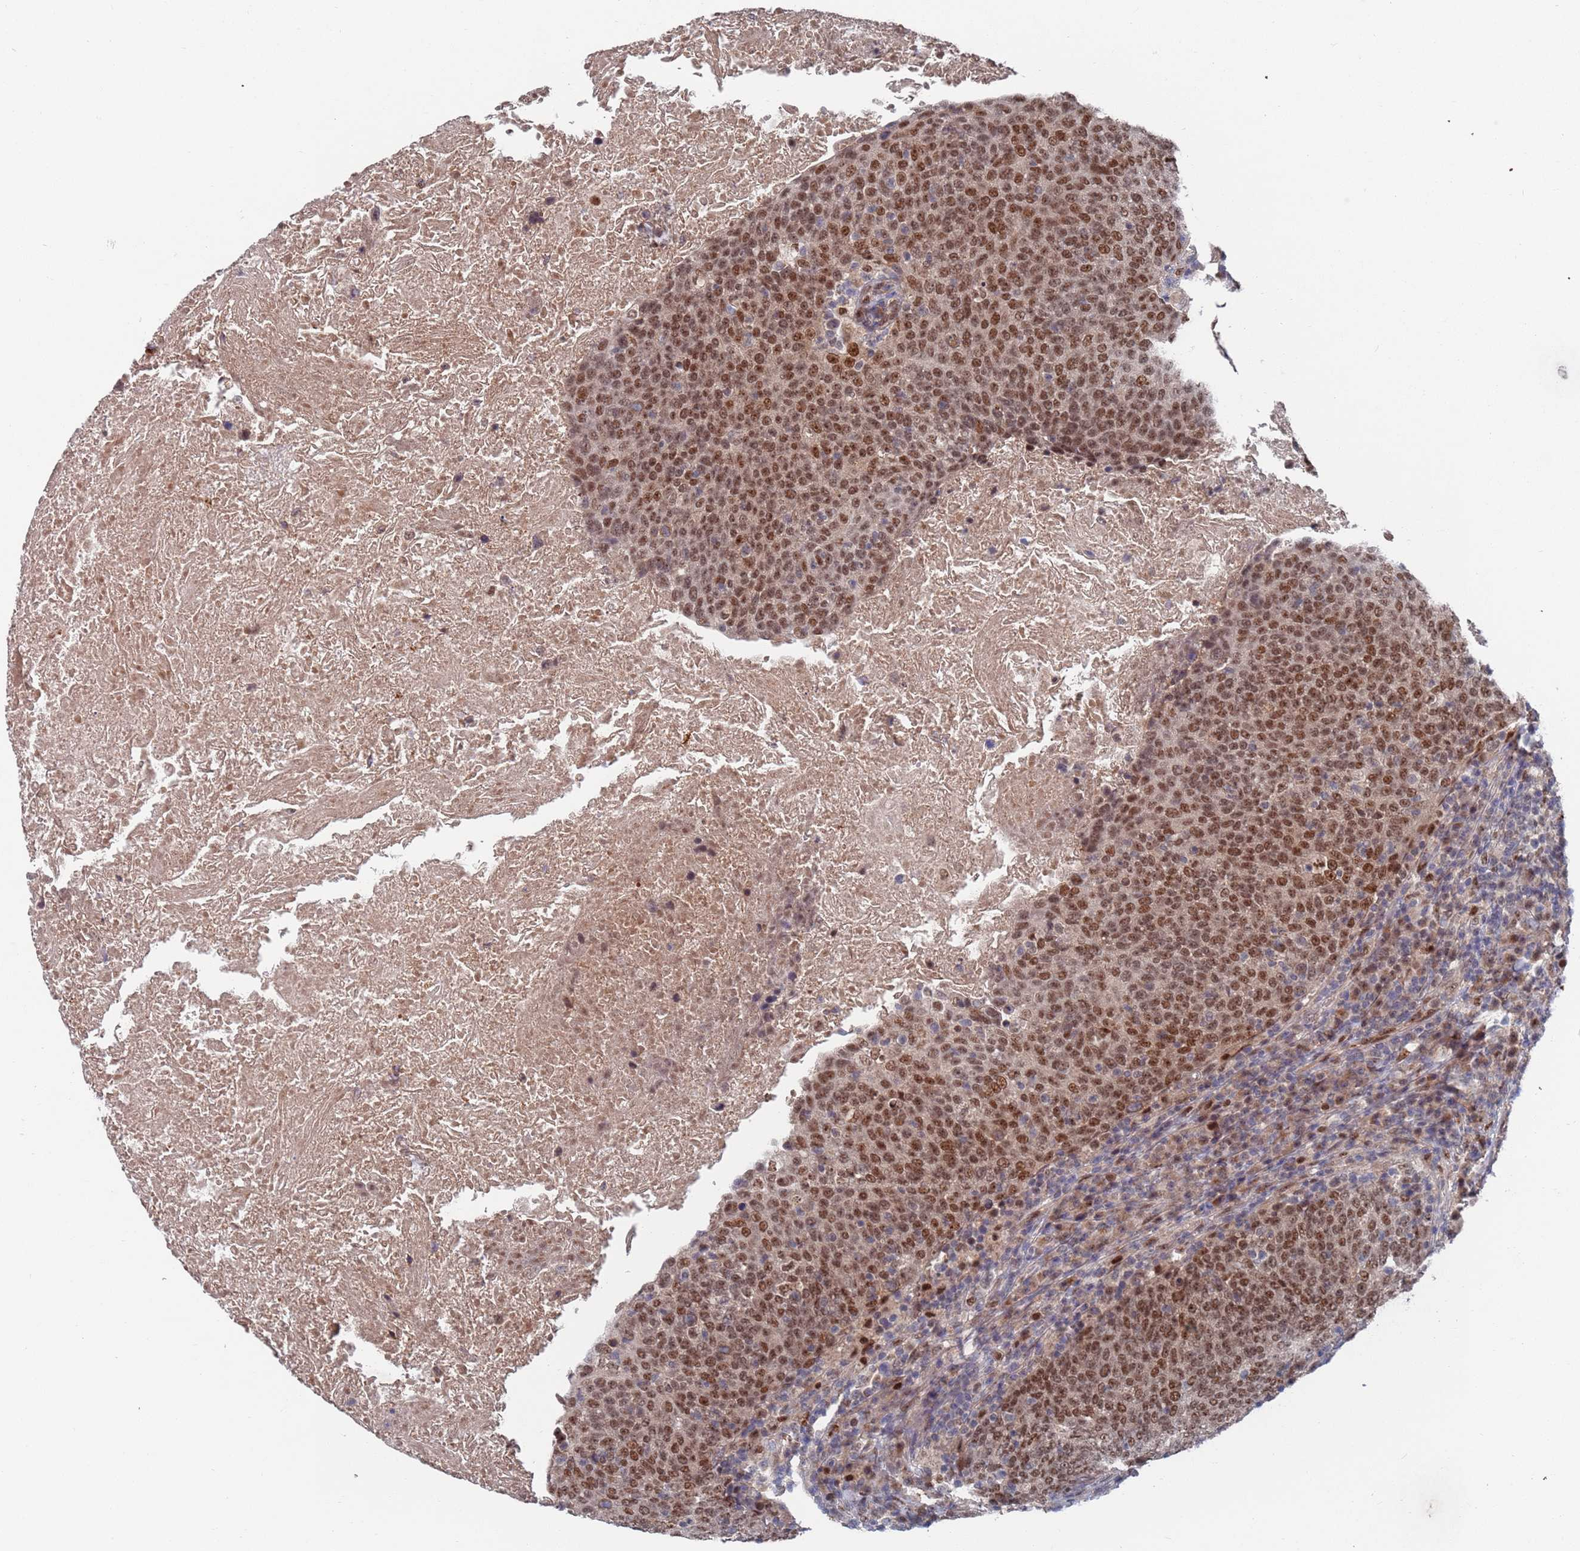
{"staining": {"intensity": "moderate", "quantity": ">75%", "location": "nuclear"}, "tissue": "head and neck cancer", "cell_type": "Tumor cells", "image_type": "cancer", "snomed": [{"axis": "morphology", "description": "Squamous cell carcinoma, NOS"}, {"axis": "morphology", "description": "Squamous cell carcinoma, metastatic, NOS"}, {"axis": "topography", "description": "Lymph node"}, {"axis": "topography", "description": "Head-Neck"}], "caption": "Protein expression analysis of human head and neck cancer reveals moderate nuclear expression in about >75% of tumor cells.", "gene": "RPP25", "patient": {"sex": "male", "age": 62}}